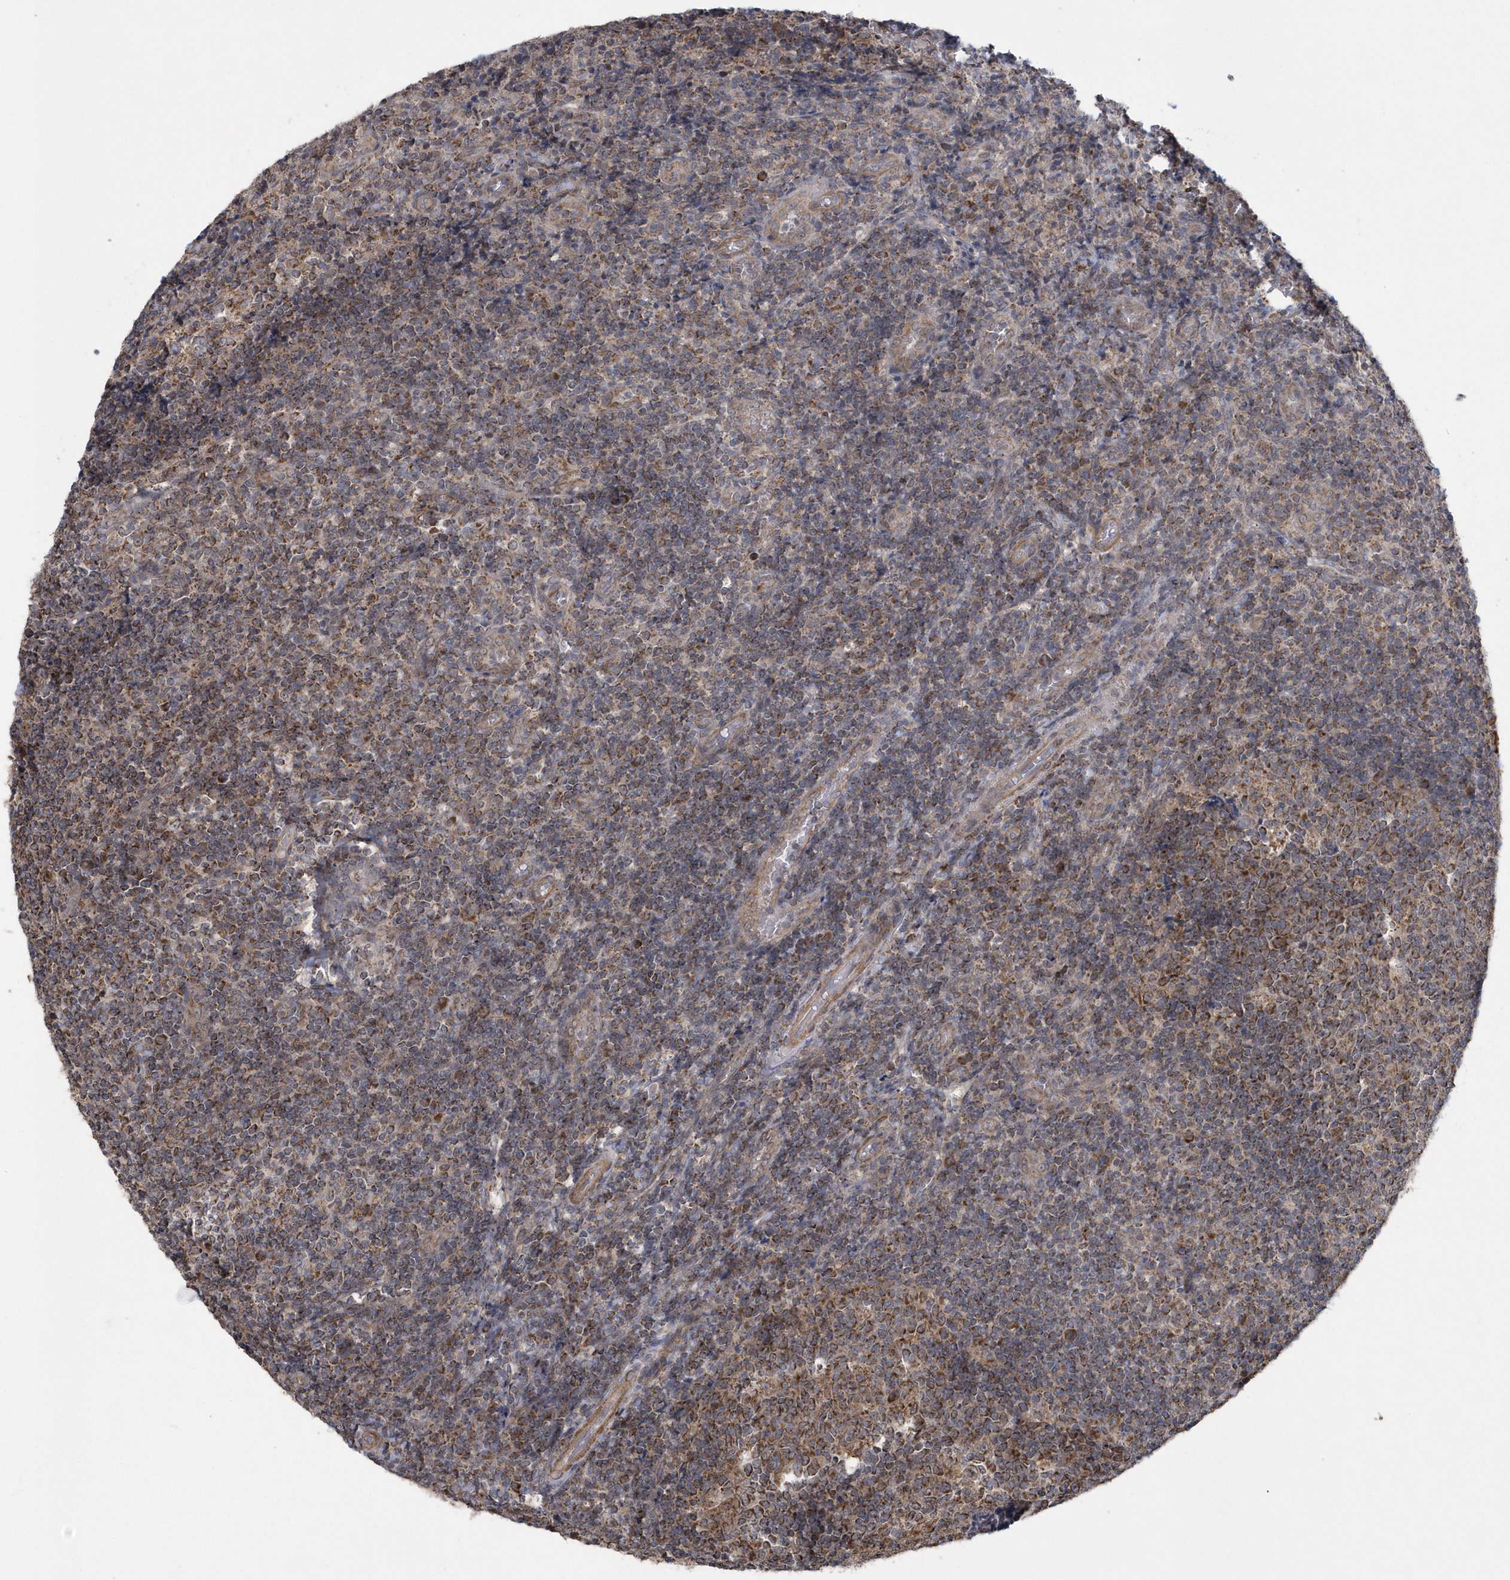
{"staining": {"intensity": "moderate", "quantity": ">75%", "location": "cytoplasmic/membranous"}, "tissue": "tonsil", "cell_type": "Germinal center cells", "image_type": "normal", "snomed": [{"axis": "morphology", "description": "Normal tissue, NOS"}, {"axis": "topography", "description": "Tonsil"}], "caption": "Moderate cytoplasmic/membranous expression is identified in approximately >75% of germinal center cells in unremarkable tonsil.", "gene": "SLX9", "patient": {"sex": "female", "age": 19}}